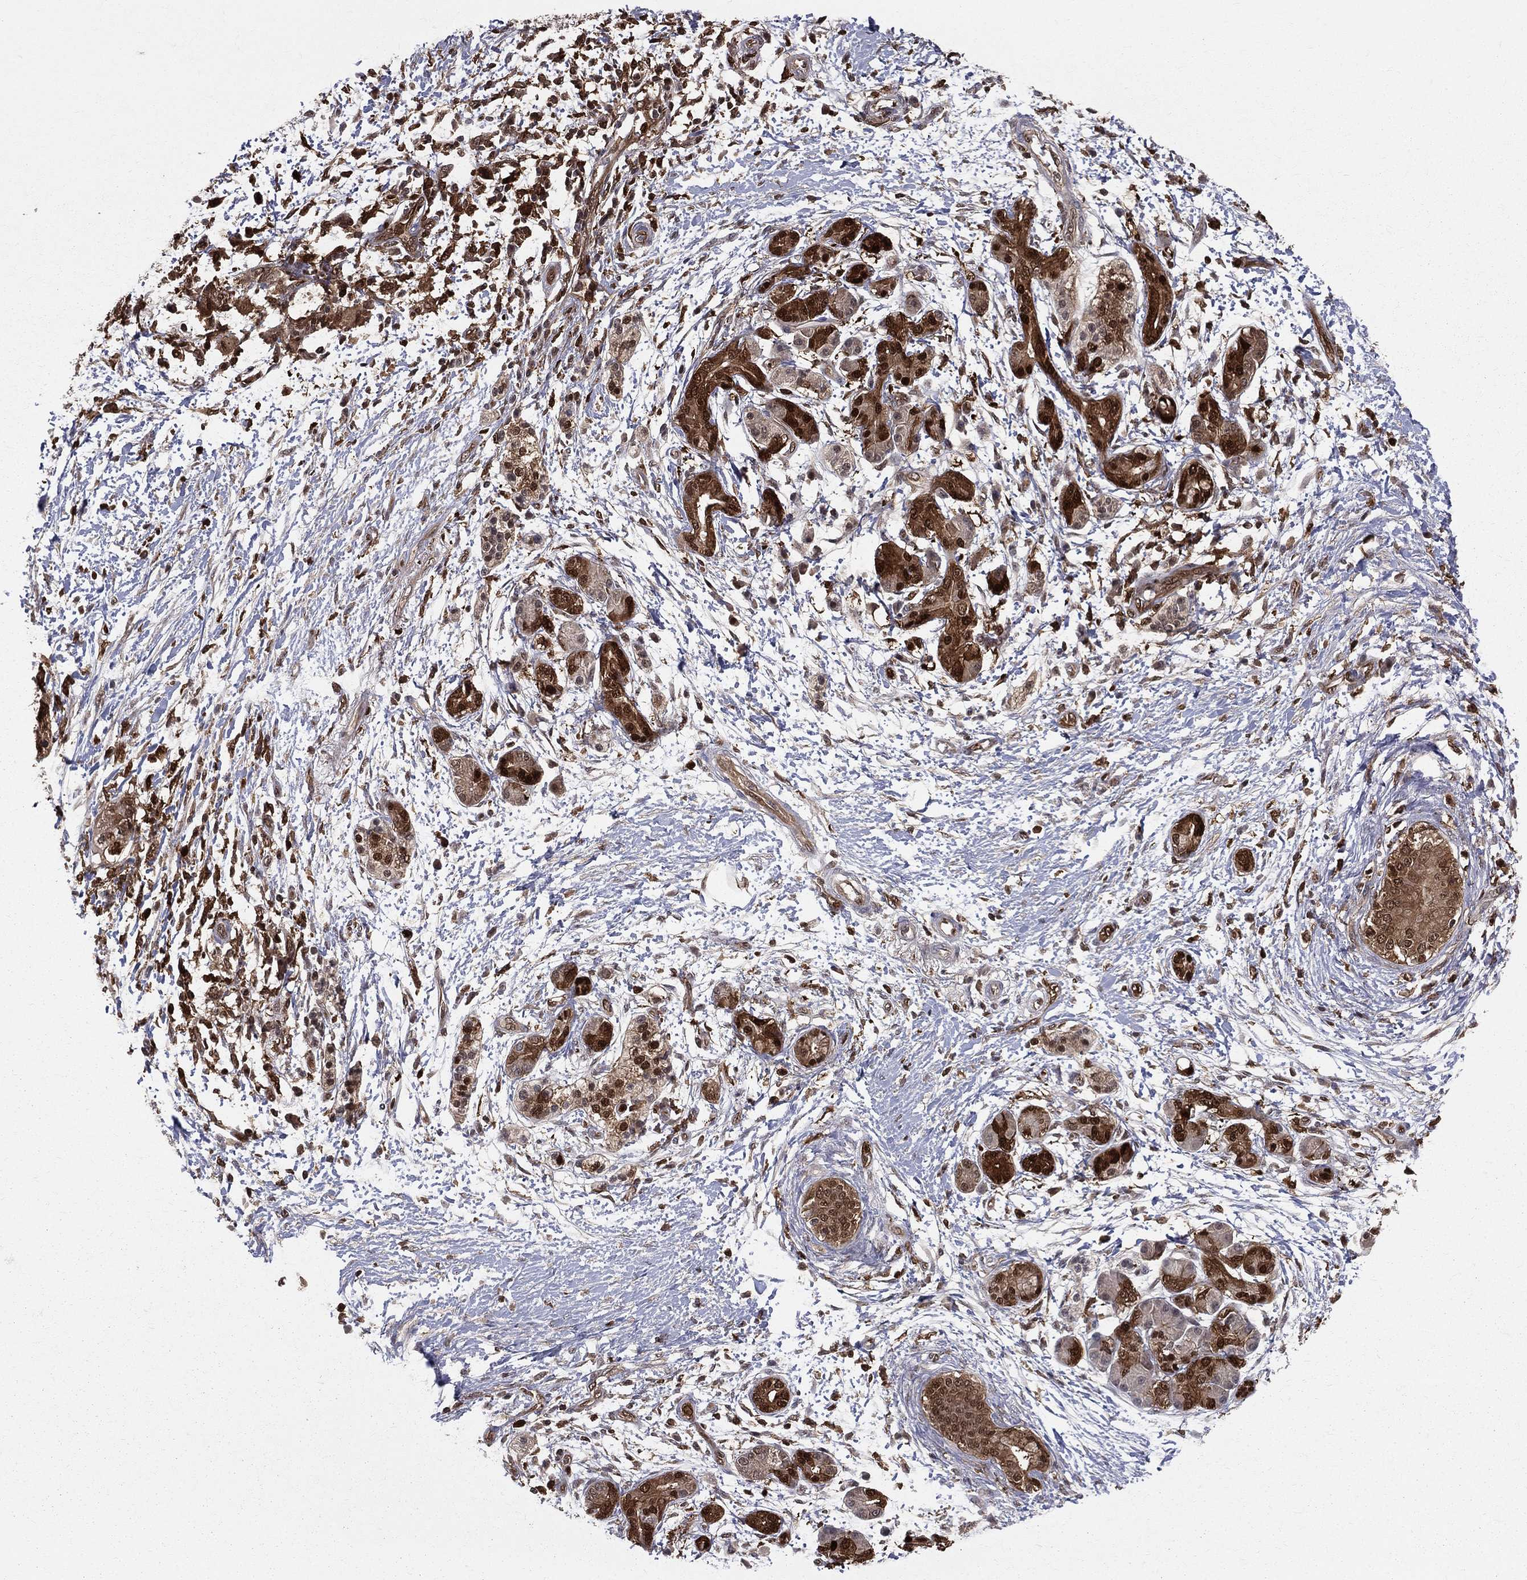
{"staining": {"intensity": "strong", "quantity": ">75%", "location": "cytoplasmic/membranous,nuclear"}, "tissue": "pancreatic cancer", "cell_type": "Tumor cells", "image_type": "cancer", "snomed": [{"axis": "morphology", "description": "Adenocarcinoma, NOS"}, {"axis": "topography", "description": "Pancreas"}], "caption": "The immunohistochemical stain labels strong cytoplasmic/membranous and nuclear expression in tumor cells of pancreatic cancer (adenocarcinoma) tissue.", "gene": "ENO1", "patient": {"sex": "female", "age": 72}}